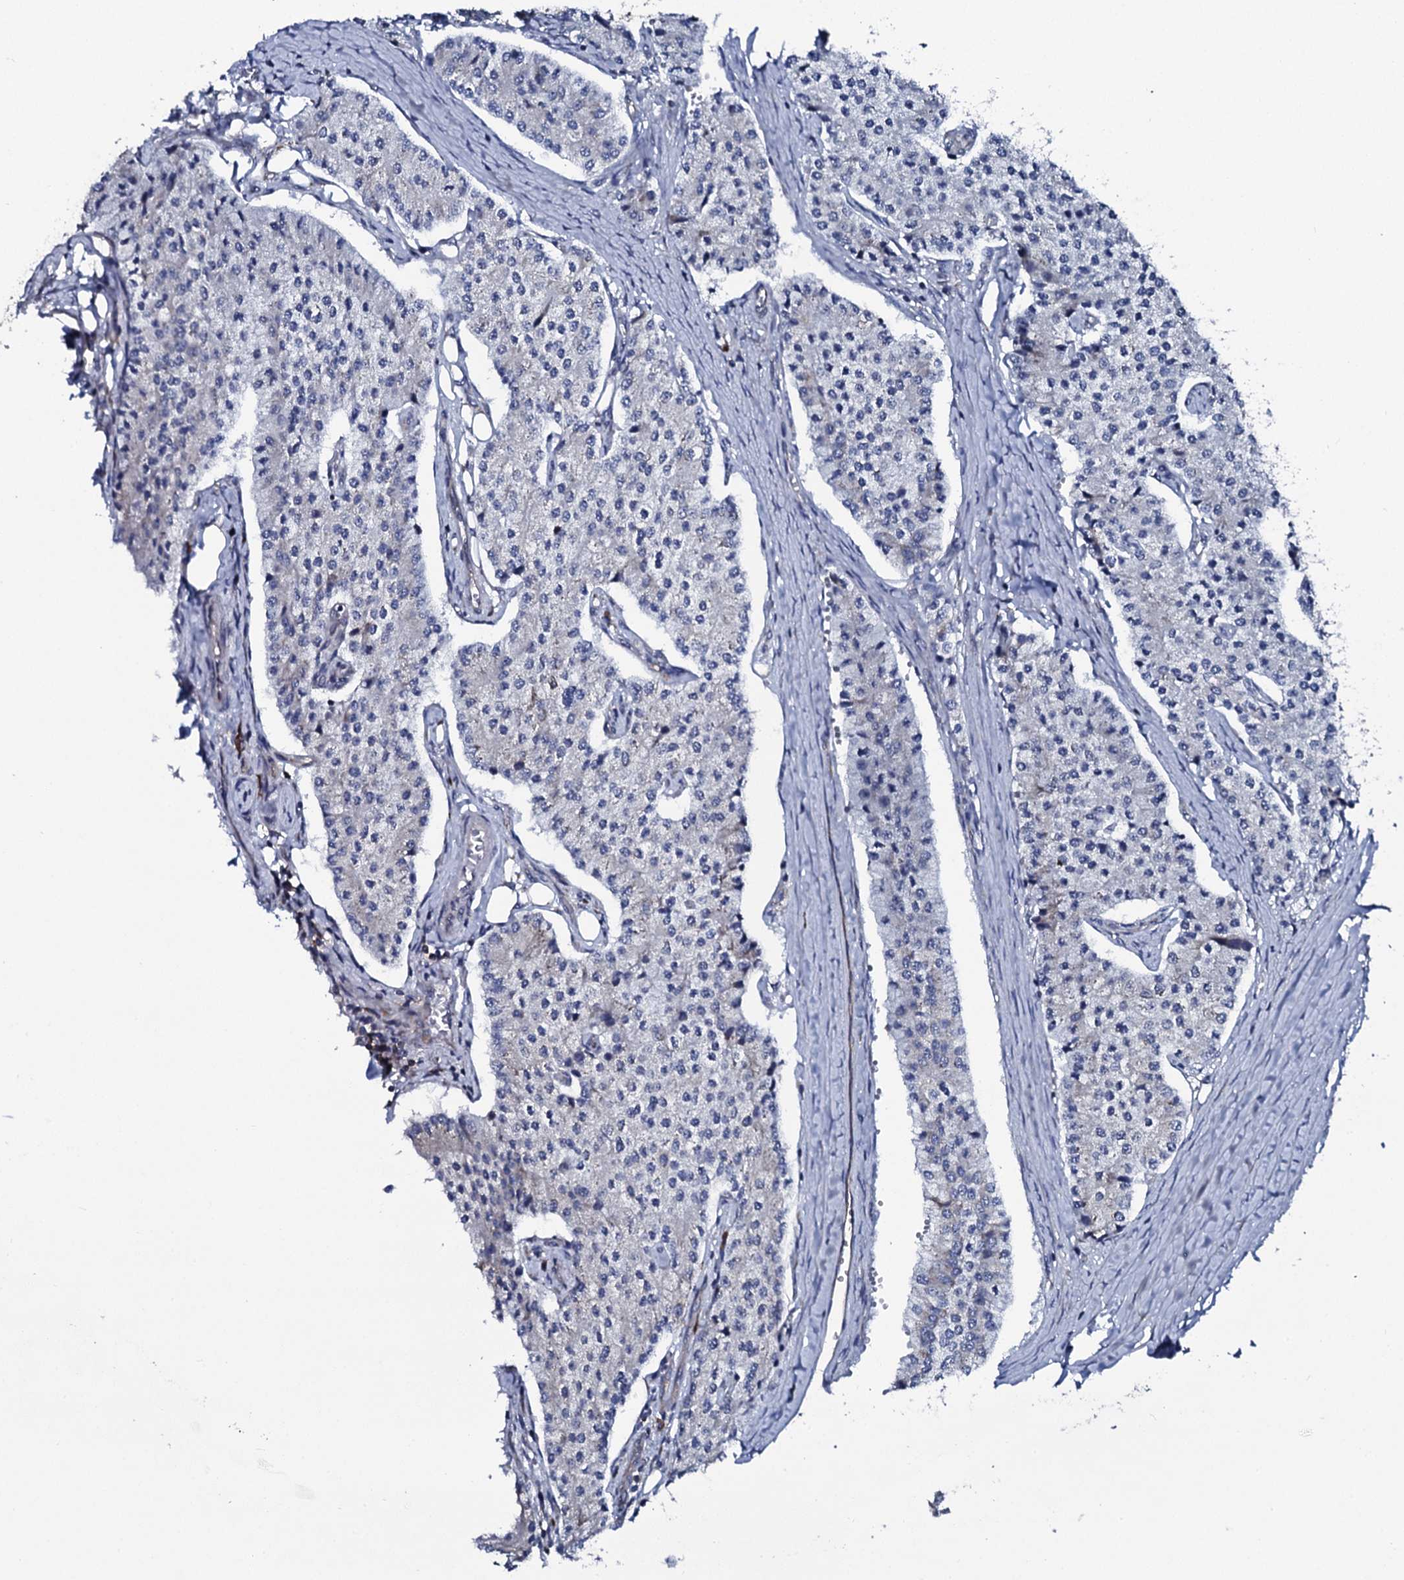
{"staining": {"intensity": "negative", "quantity": "none", "location": "none"}, "tissue": "carcinoid", "cell_type": "Tumor cells", "image_type": "cancer", "snomed": [{"axis": "morphology", "description": "Carcinoid, malignant, NOS"}, {"axis": "topography", "description": "Colon"}], "caption": "Immunohistochemistry of human carcinoid (malignant) demonstrates no staining in tumor cells. The staining was performed using DAB to visualize the protein expression in brown, while the nuclei were stained in blue with hematoxylin (Magnification: 20x).", "gene": "SPTY2D1", "patient": {"sex": "female", "age": 52}}